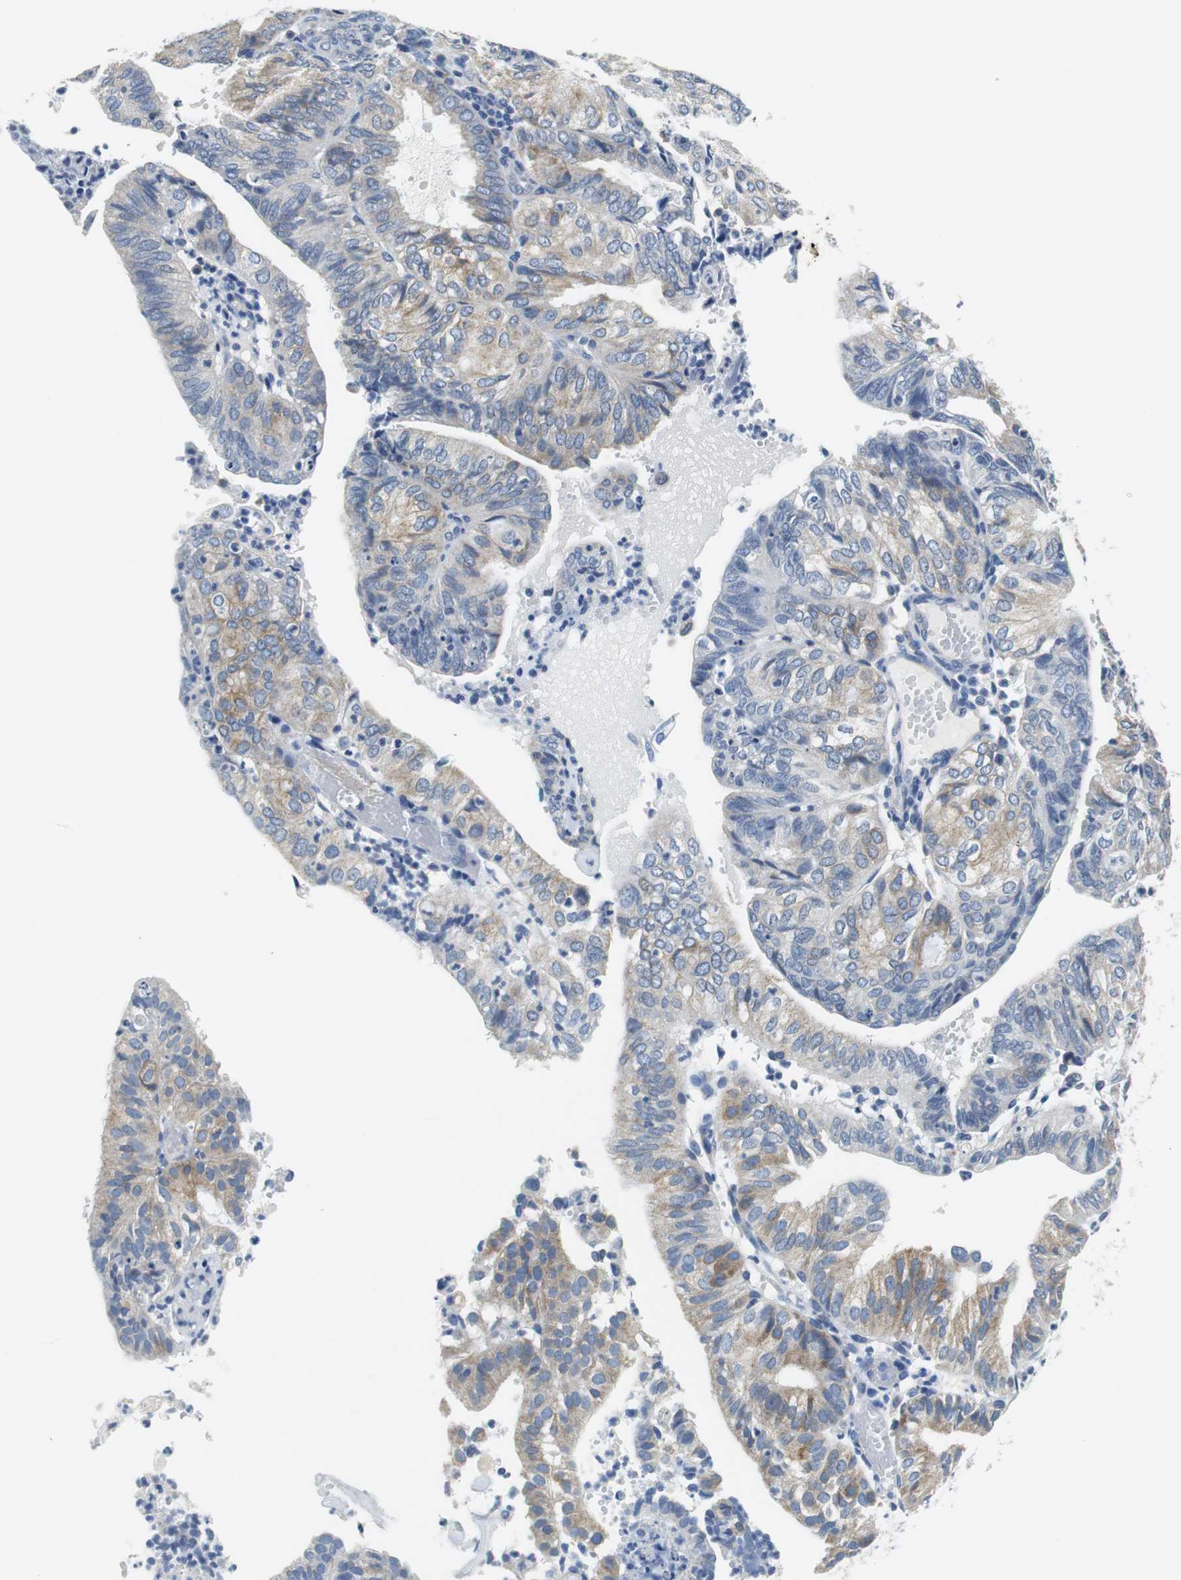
{"staining": {"intensity": "weak", "quantity": "25%-75%", "location": "cytoplasmic/membranous"}, "tissue": "endometrial cancer", "cell_type": "Tumor cells", "image_type": "cancer", "snomed": [{"axis": "morphology", "description": "Adenocarcinoma, NOS"}, {"axis": "topography", "description": "Uterus"}], "caption": "Adenocarcinoma (endometrial) stained with immunohistochemistry demonstrates weak cytoplasmic/membranous expression in about 25%-75% of tumor cells.", "gene": "TEX264", "patient": {"sex": "female", "age": 60}}